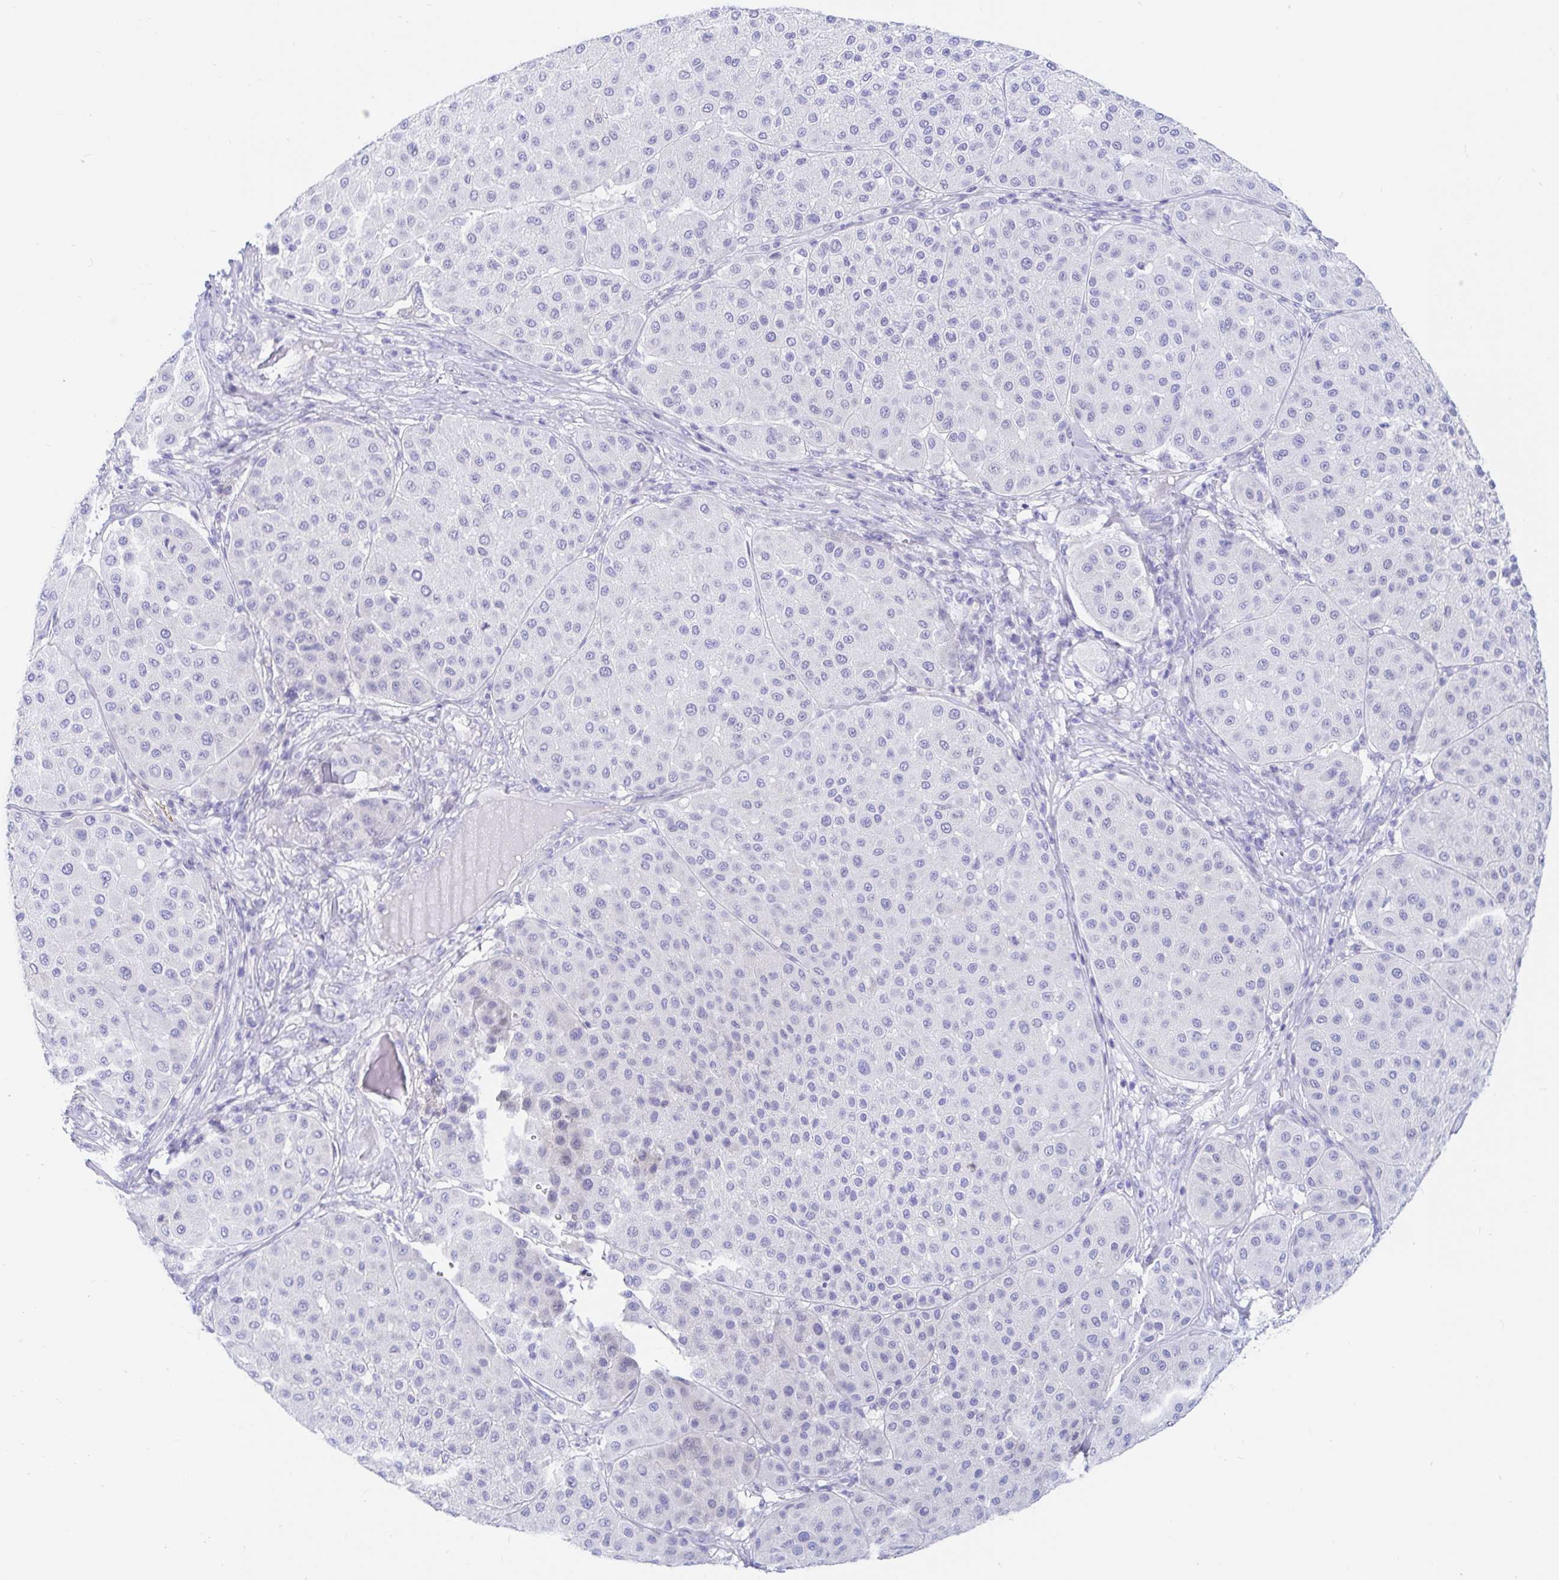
{"staining": {"intensity": "negative", "quantity": "none", "location": "none"}, "tissue": "melanoma", "cell_type": "Tumor cells", "image_type": "cancer", "snomed": [{"axis": "morphology", "description": "Malignant melanoma, Metastatic site"}, {"axis": "topography", "description": "Smooth muscle"}], "caption": "High power microscopy photomicrograph of an immunohistochemistry image of malignant melanoma (metastatic site), revealing no significant expression in tumor cells.", "gene": "PPP1R1B", "patient": {"sex": "male", "age": 41}}